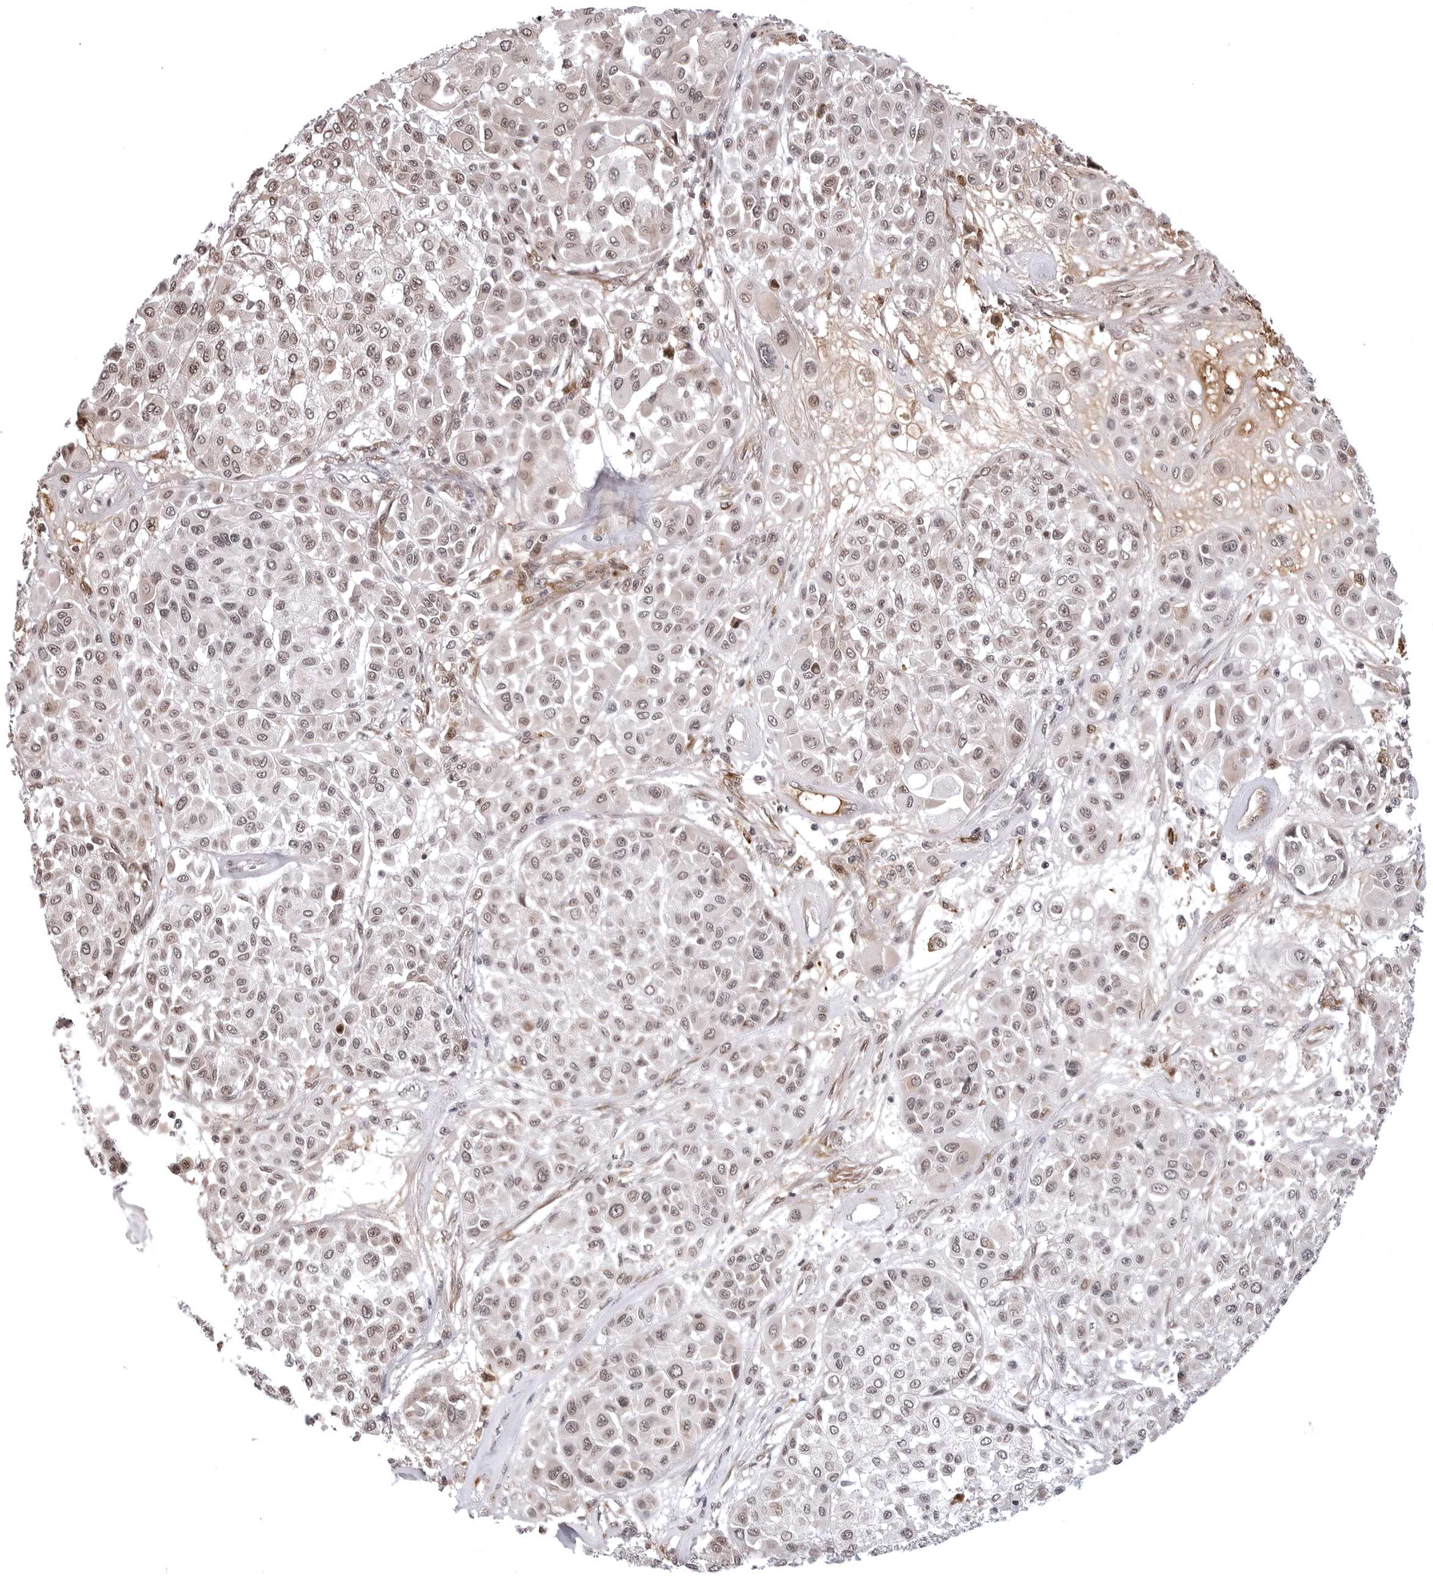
{"staining": {"intensity": "moderate", "quantity": ">75%", "location": "nuclear"}, "tissue": "melanoma", "cell_type": "Tumor cells", "image_type": "cancer", "snomed": [{"axis": "morphology", "description": "Malignant melanoma, Metastatic site"}, {"axis": "topography", "description": "Soft tissue"}], "caption": "Immunohistochemistry (IHC) photomicrograph of neoplastic tissue: human malignant melanoma (metastatic site) stained using immunohistochemistry (IHC) reveals medium levels of moderate protein expression localized specifically in the nuclear of tumor cells, appearing as a nuclear brown color.", "gene": "PHF3", "patient": {"sex": "male", "age": 41}}